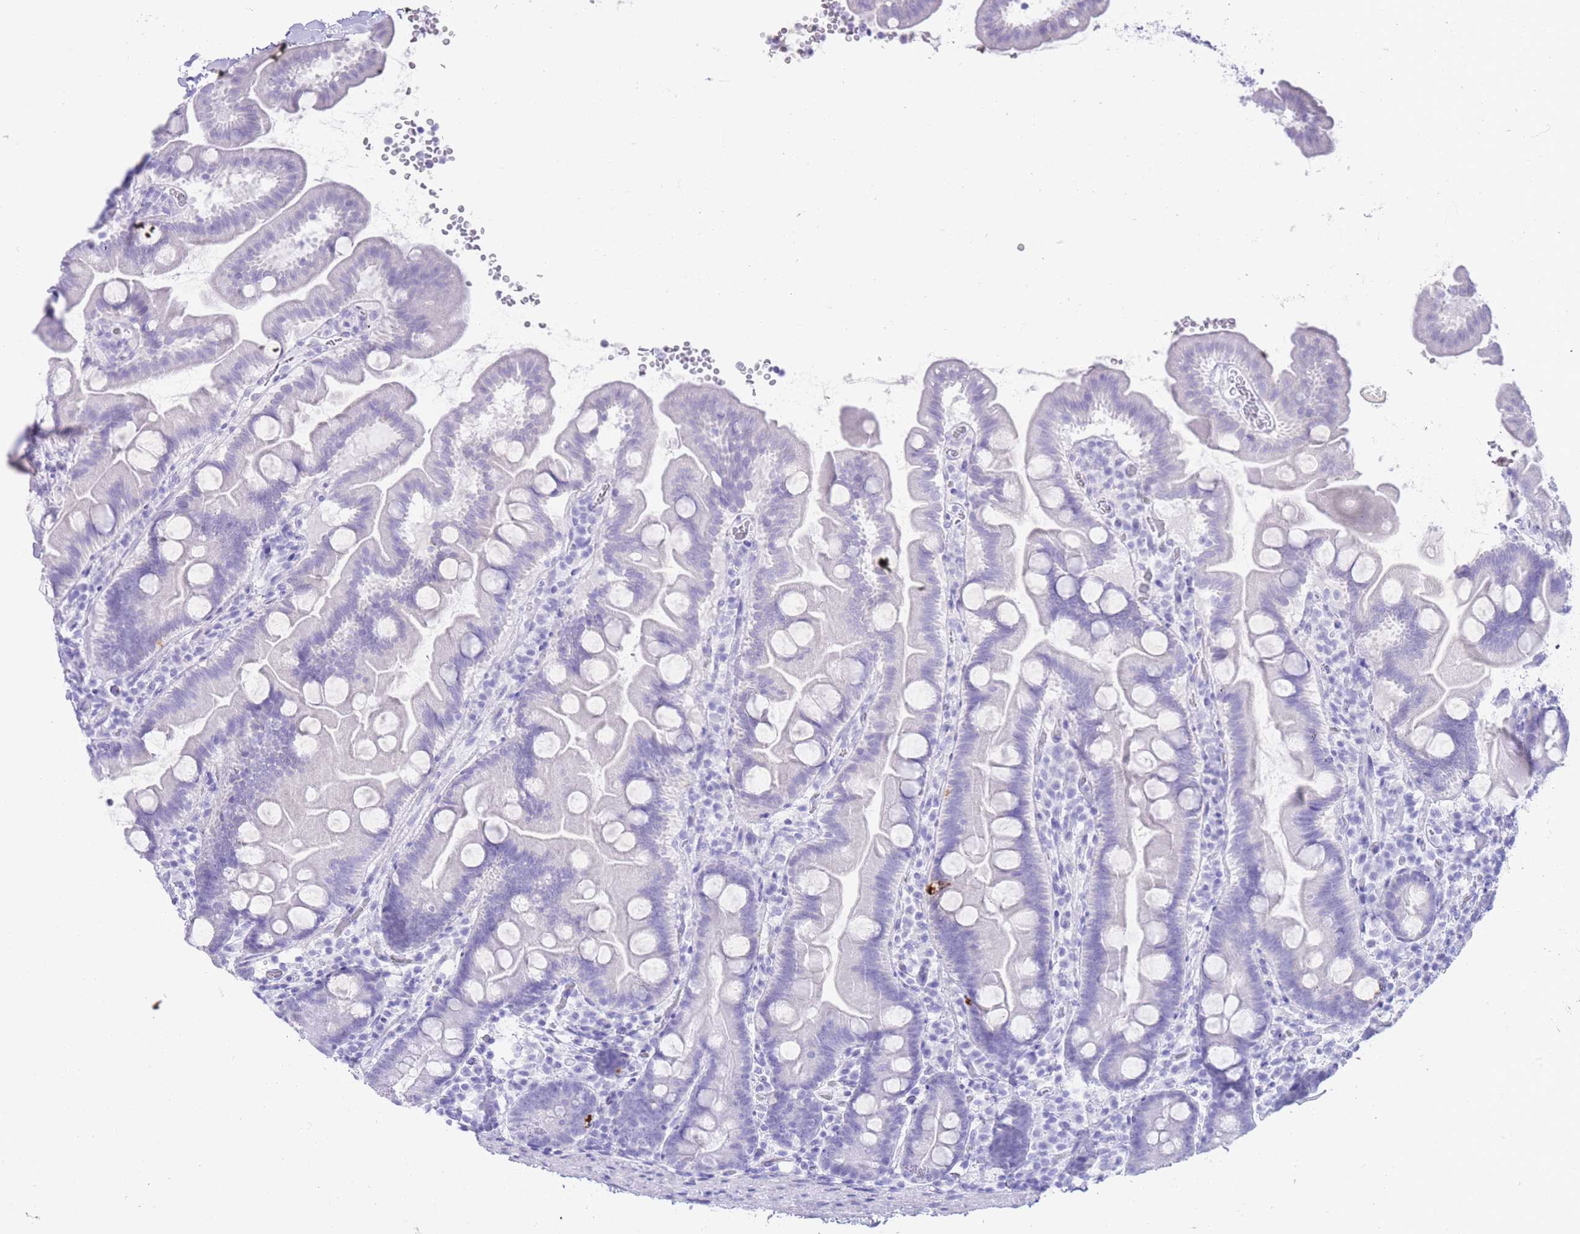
{"staining": {"intensity": "negative", "quantity": "none", "location": "none"}, "tissue": "small intestine", "cell_type": "Glandular cells", "image_type": "normal", "snomed": [{"axis": "morphology", "description": "Normal tissue, NOS"}, {"axis": "topography", "description": "Small intestine"}], "caption": "Immunohistochemical staining of benign small intestine displays no significant expression in glandular cells.", "gene": "ELOA2", "patient": {"sex": "female", "age": 68}}